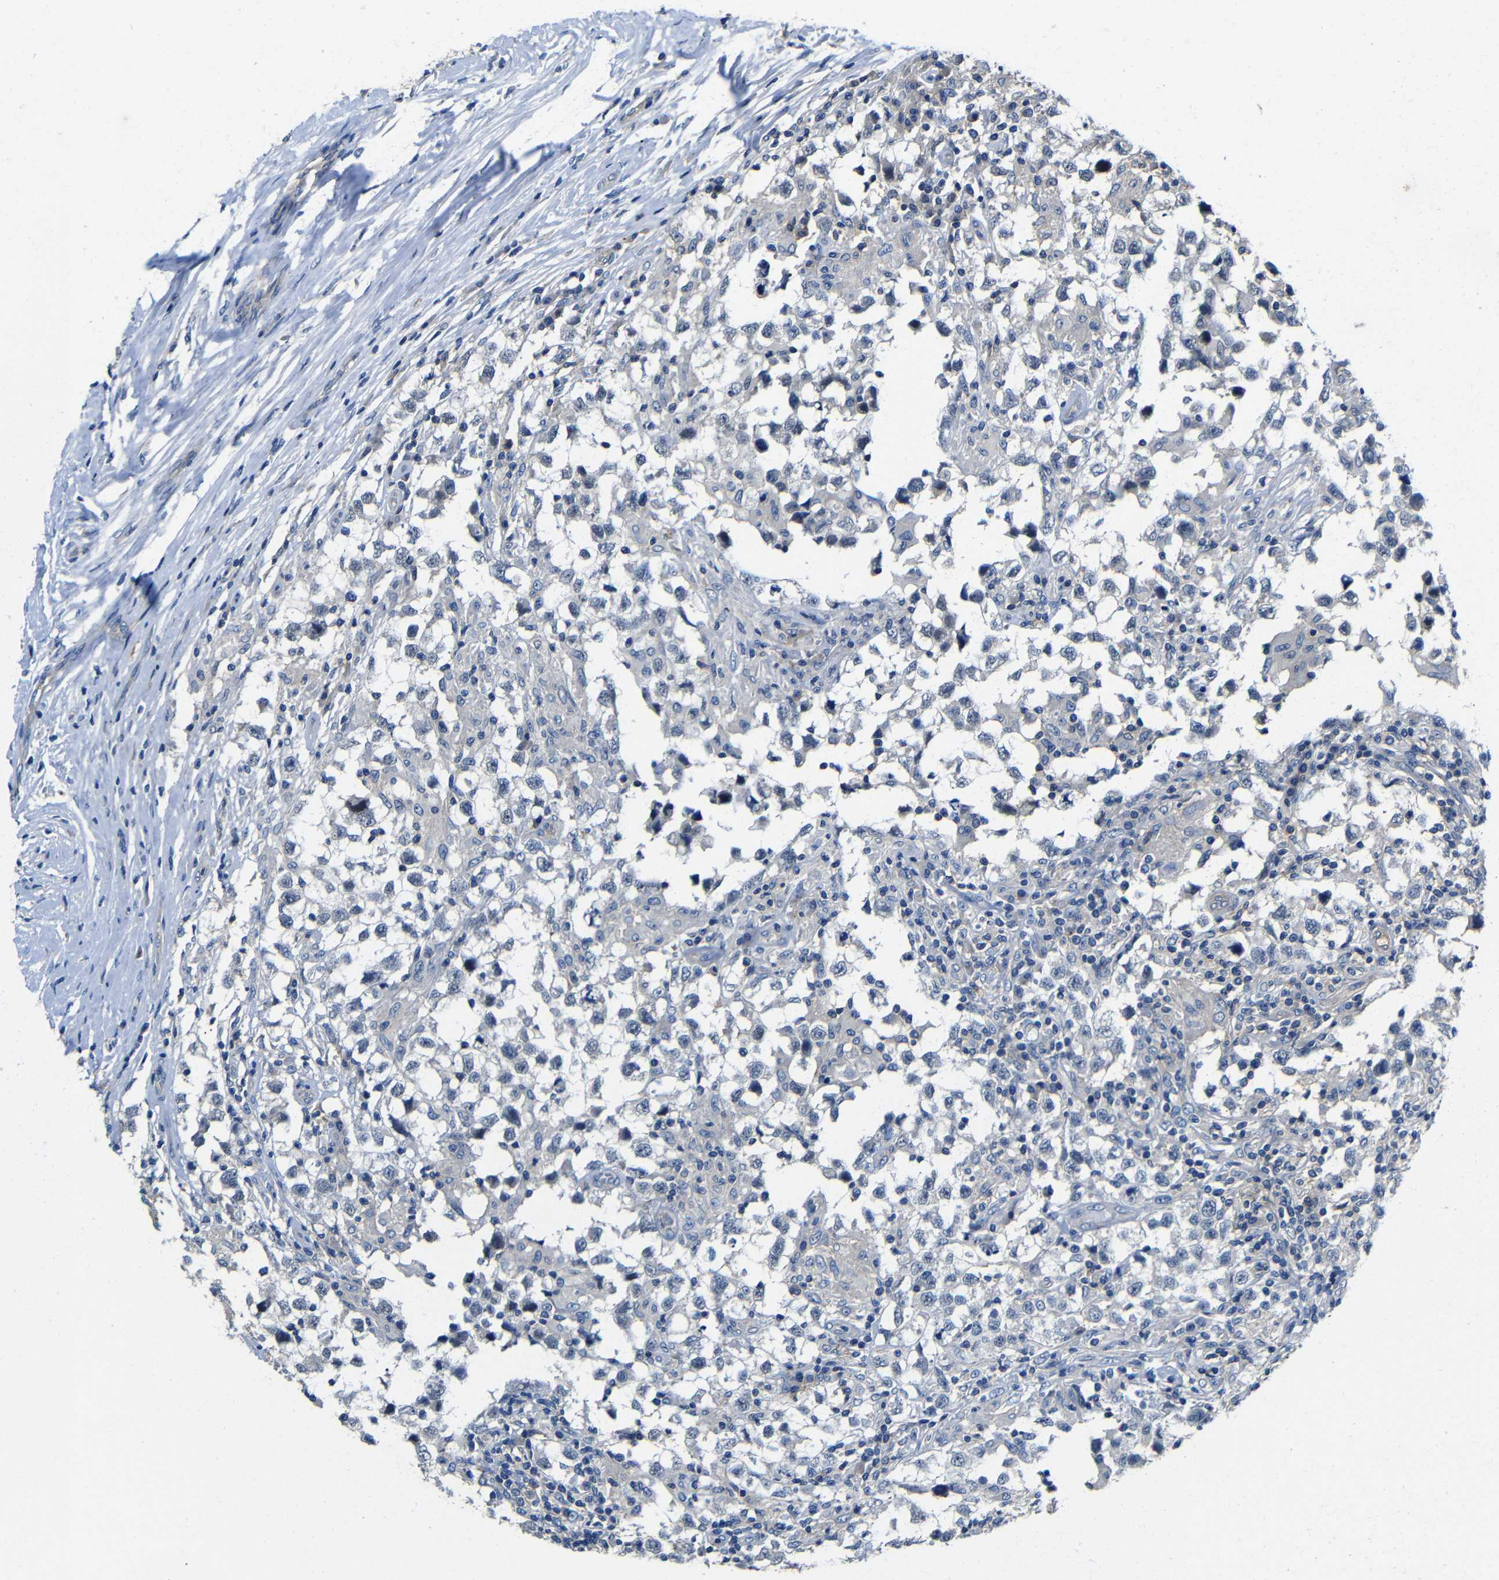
{"staining": {"intensity": "negative", "quantity": "none", "location": "none"}, "tissue": "testis cancer", "cell_type": "Tumor cells", "image_type": "cancer", "snomed": [{"axis": "morphology", "description": "Carcinoma, Embryonal, NOS"}, {"axis": "topography", "description": "Testis"}], "caption": "This is an IHC photomicrograph of testis embryonal carcinoma. There is no positivity in tumor cells.", "gene": "ZNF90", "patient": {"sex": "male", "age": 21}}